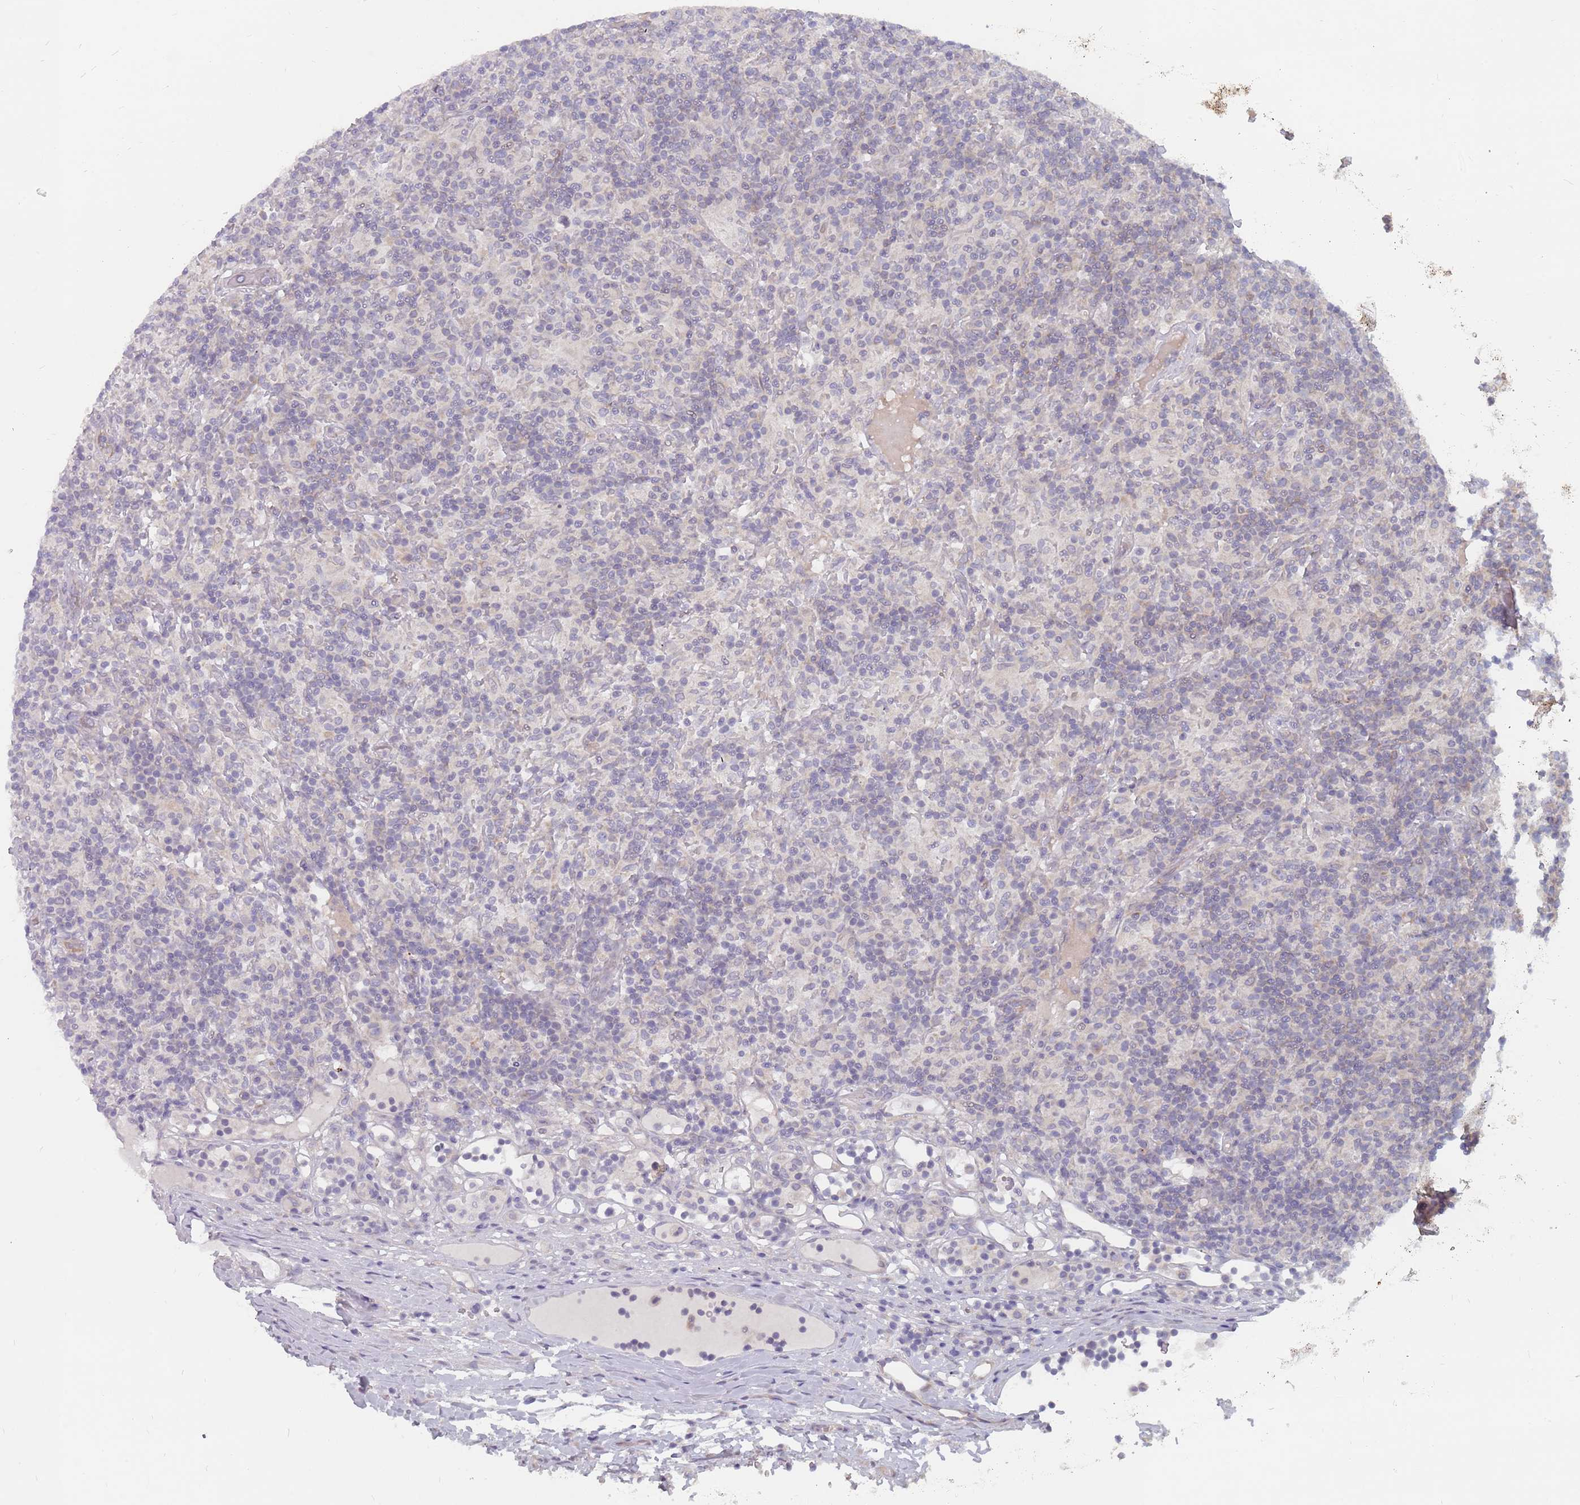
{"staining": {"intensity": "negative", "quantity": "none", "location": "none"}, "tissue": "lymphoma", "cell_type": "Tumor cells", "image_type": "cancer", "snomed": [{"axis": "morphology", "description": "Hodgkin's disease, NOS"}, {"axis": "topography", "description": "Lymph node"}], "caption": "Tumor cells show no significant protein positivity in lymphoma. (Stains: DAB immunohistochemistry with hematoxylin counter stain, Microscopy: brightfield microscopy at high magnification).", "gene": "CMTR2", "patient": {"sex": "male", "age": 70}}